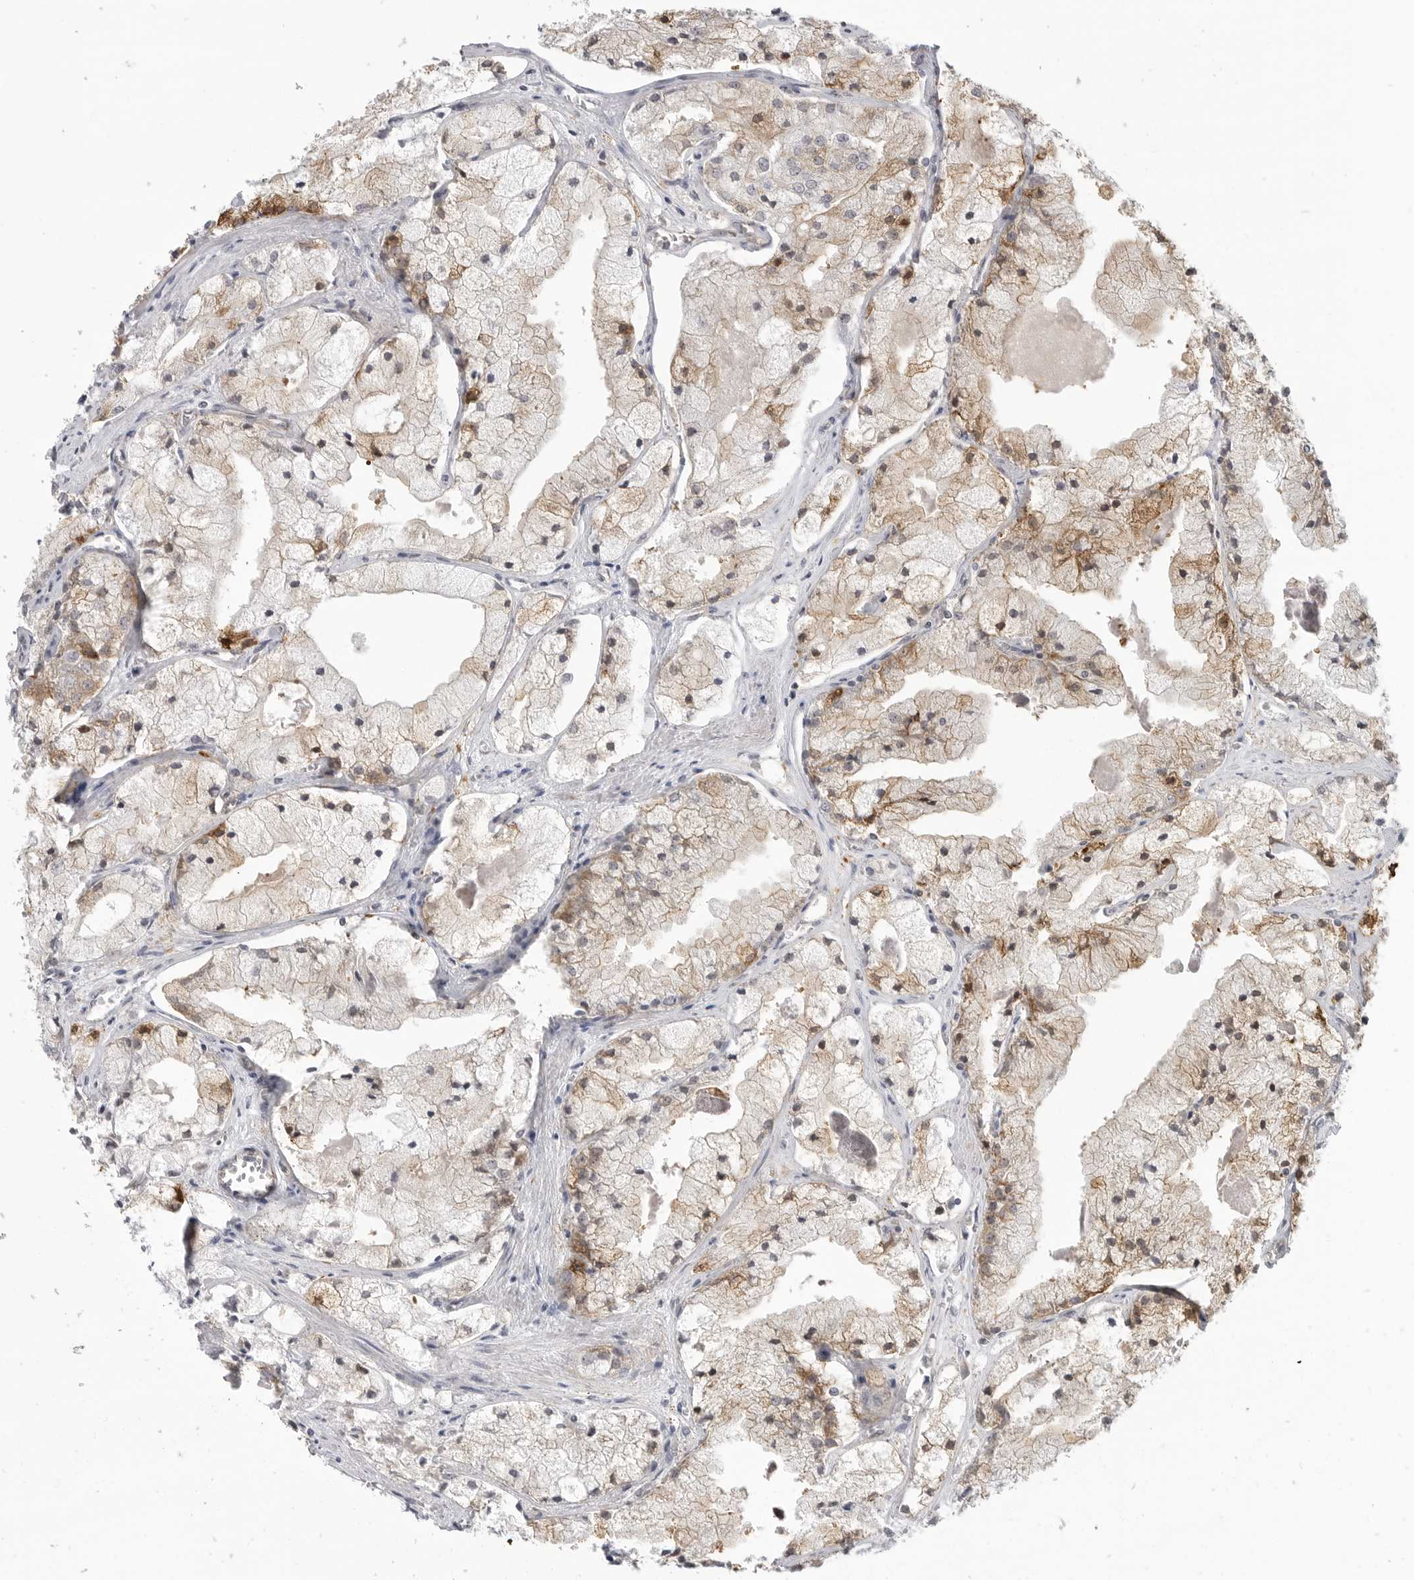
{"staining": {"intensity": "moderate", "quantity": "25%-75%", "location": "cytoplasmic/membranous"}, "tissue": "prostate cancer", "cell_type": "Tumor cells", "image_type": "cancer", "snomed": [{"axis": "morphology", "description": "Adenocarcinoma, High grade"}, {"axis": "topography", "description": "Prostate"}], "caption": "Moderate cytoplasmic/membranous protein expression is identified in about 25%-75% of tumor cells in adenocarcinoma (high-grade) (prostate).", "gene": "CEP295NL", "patient": {"sex": "male", "age": 50}}